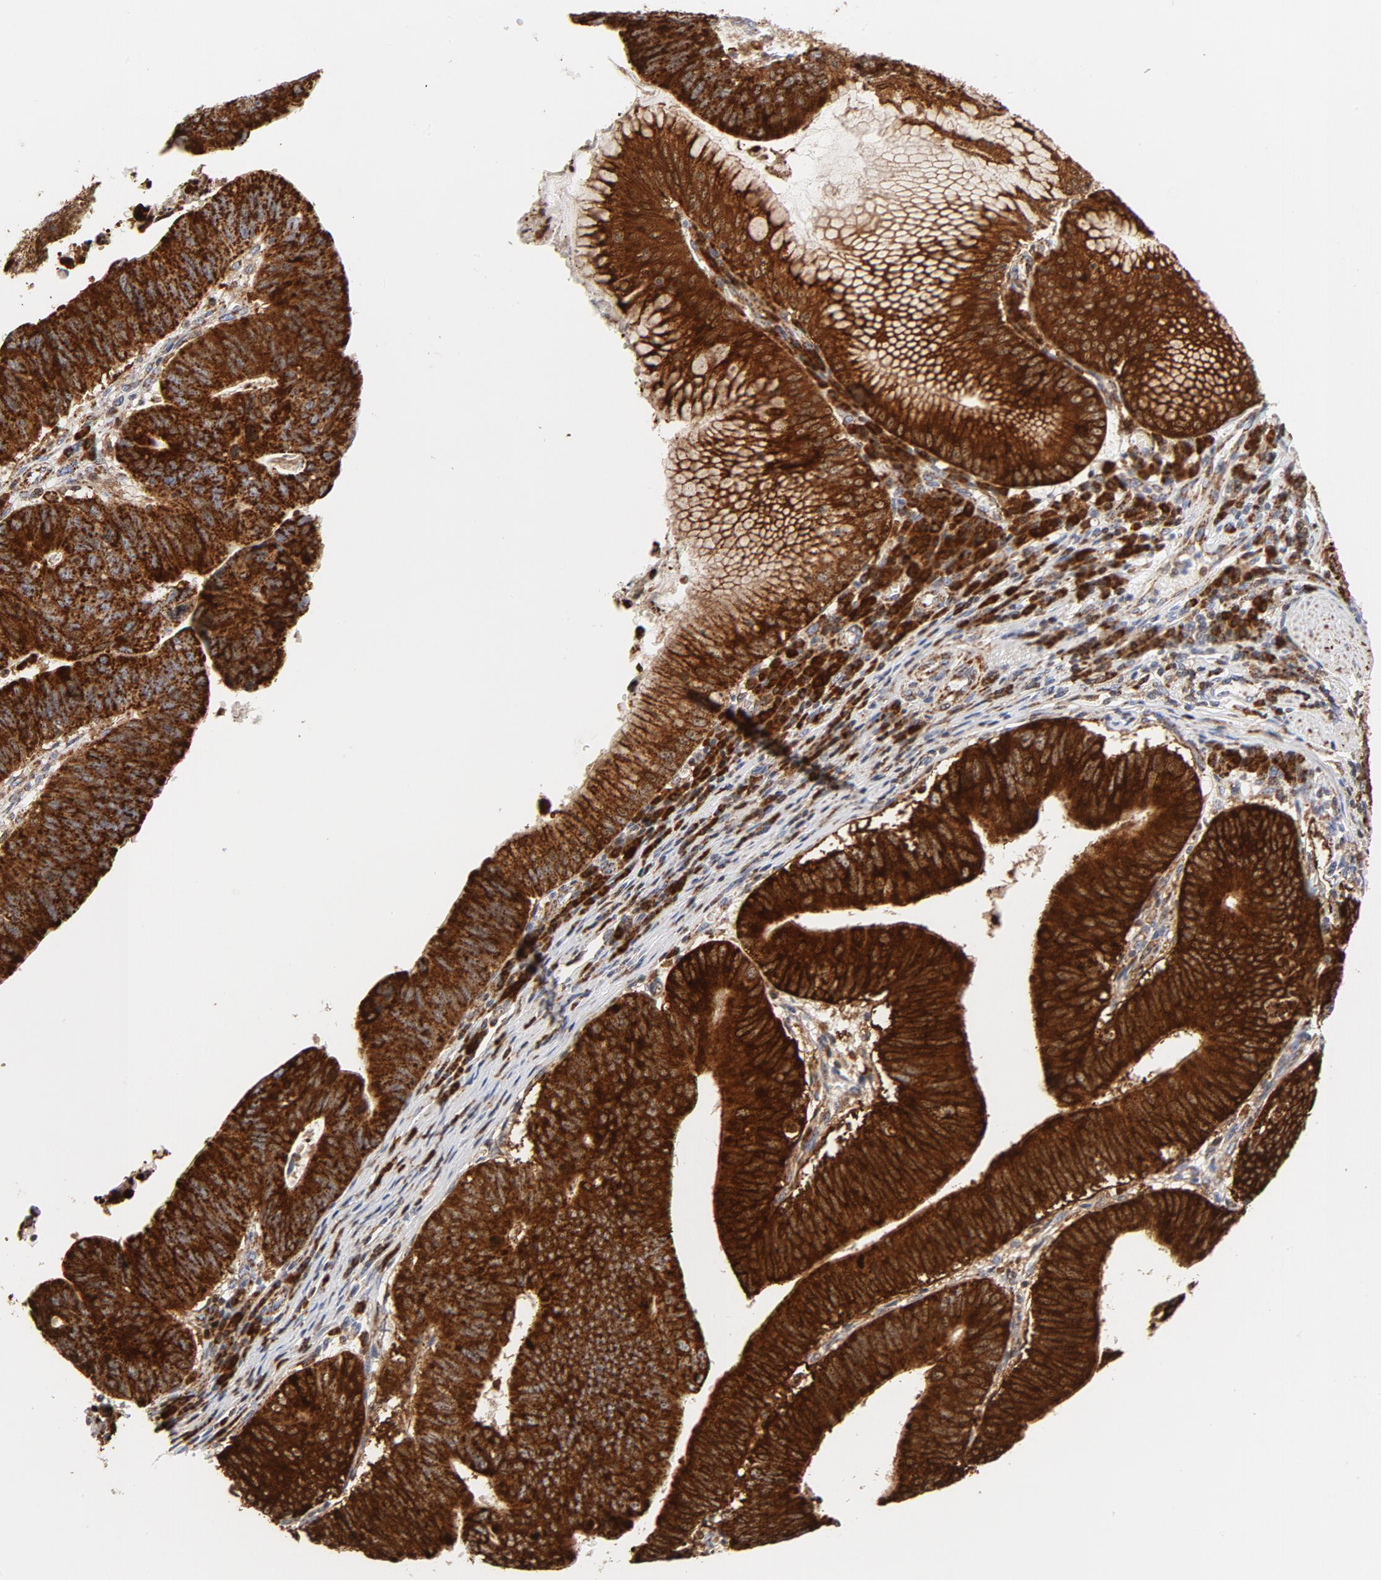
{"staining": {"intensity": "strong", "quantity": ">75%", "location": "cytoplasmic/membranous"}, "tissue": "stomach cancer", "cell_type": "Tumor cells", "image_type": "cancer", "snomed": [{"axis": "morphology", "description": "Adenocarcinoma, NOS"}, {"axis": "topography", "description": "Stomach"}], "caption": "Brown immunohistochemical staining in human stomach cancer demonstrates strong cytoplasmic/membranous expression in approximately >75% of tumor cells. The staining was performed using DAB, with brown indicating positive protein expression. Nuclei are stained blue with hematoxylin.", "gene": "CYCS", "patient": {"sex": "male", "age": 59}}